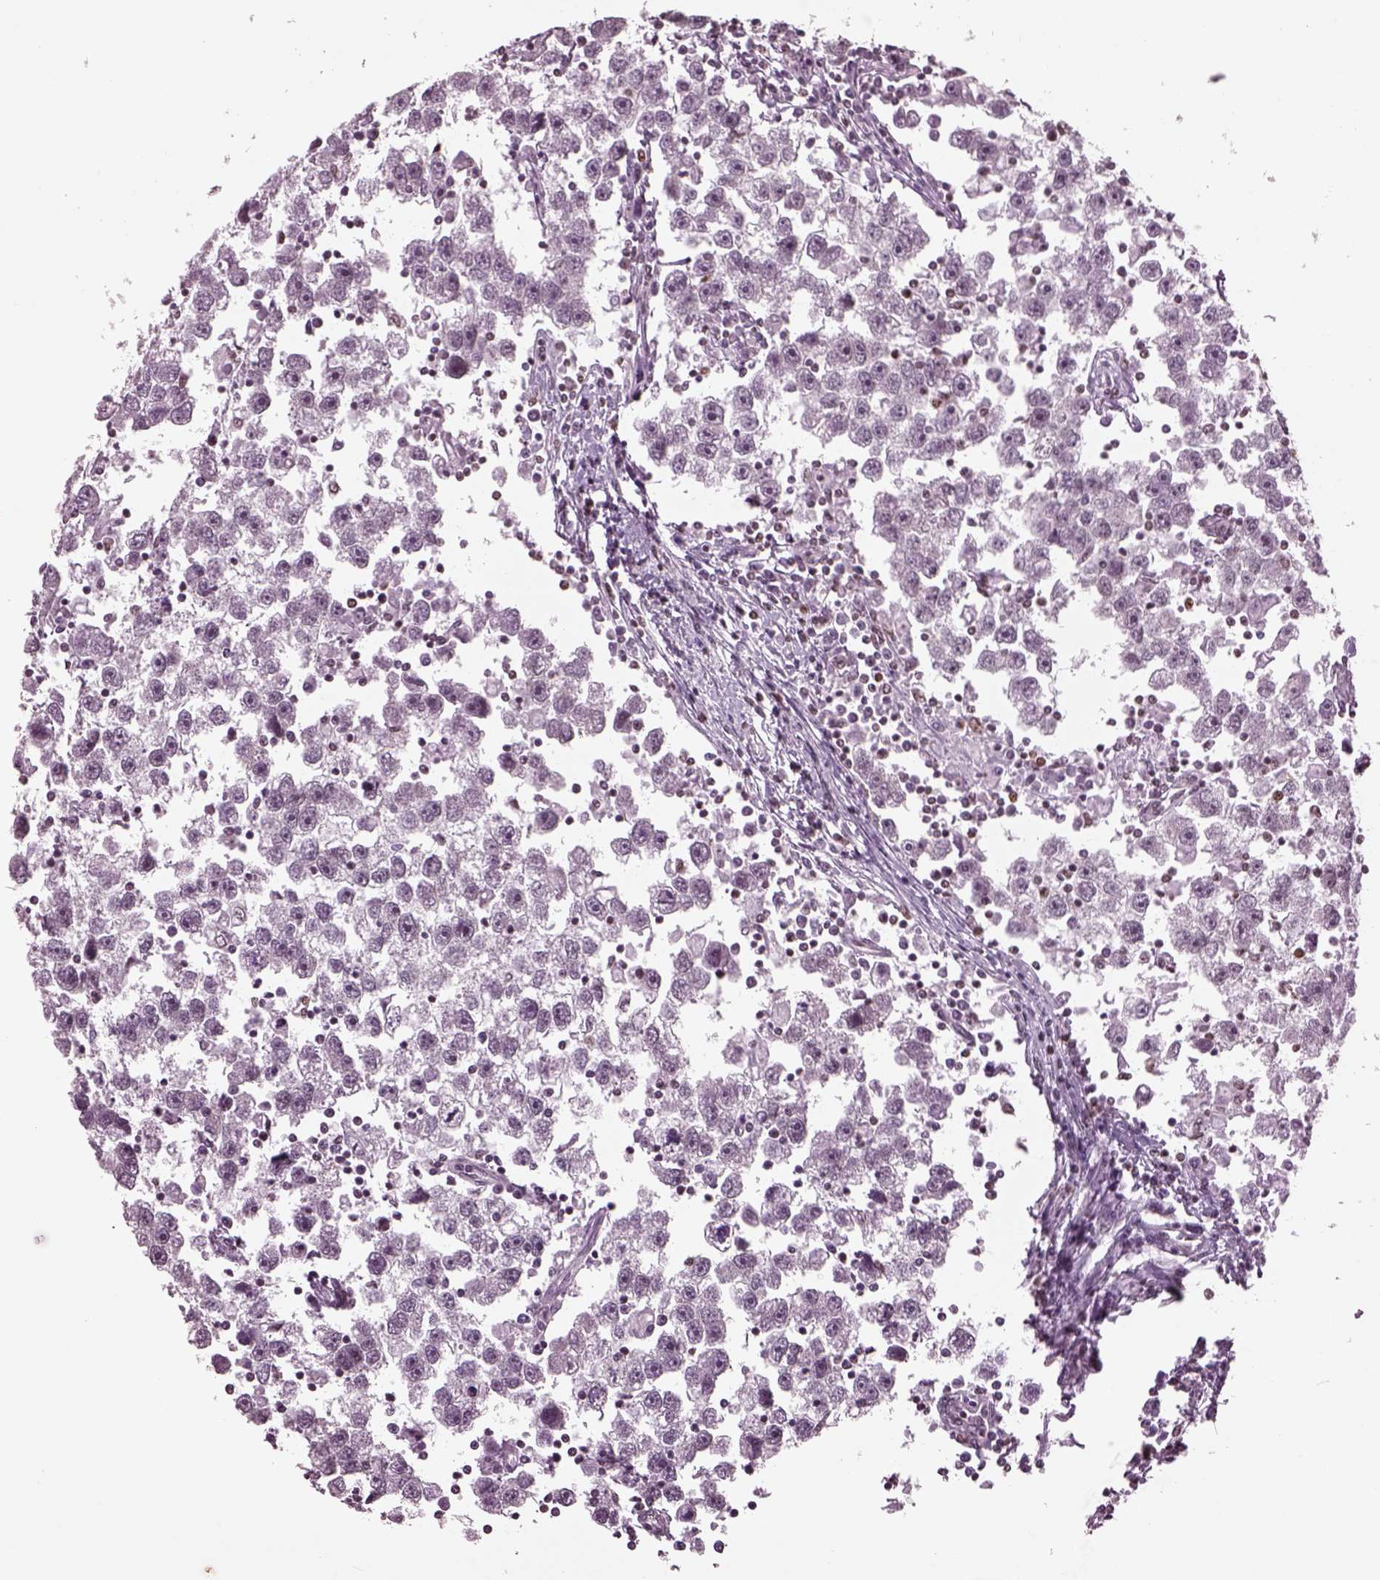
{"staining": {"intensity": "negative", "quantity": "none", "location": "none"}, "tissue": "testis cancer", "cell_type": "Tumor cells", "image_type": "cancer", "snomed": [{"axis": "morphology", "description": "Seminoma, NOS"}, {"axis": "topography", "description": "Testis"}], "caption": "Protein analysis of testis seminoma shows no significant positivity in tumor cells.", "gene": "RUVBL2", "patient": {"sex": "male", "age": 30}}